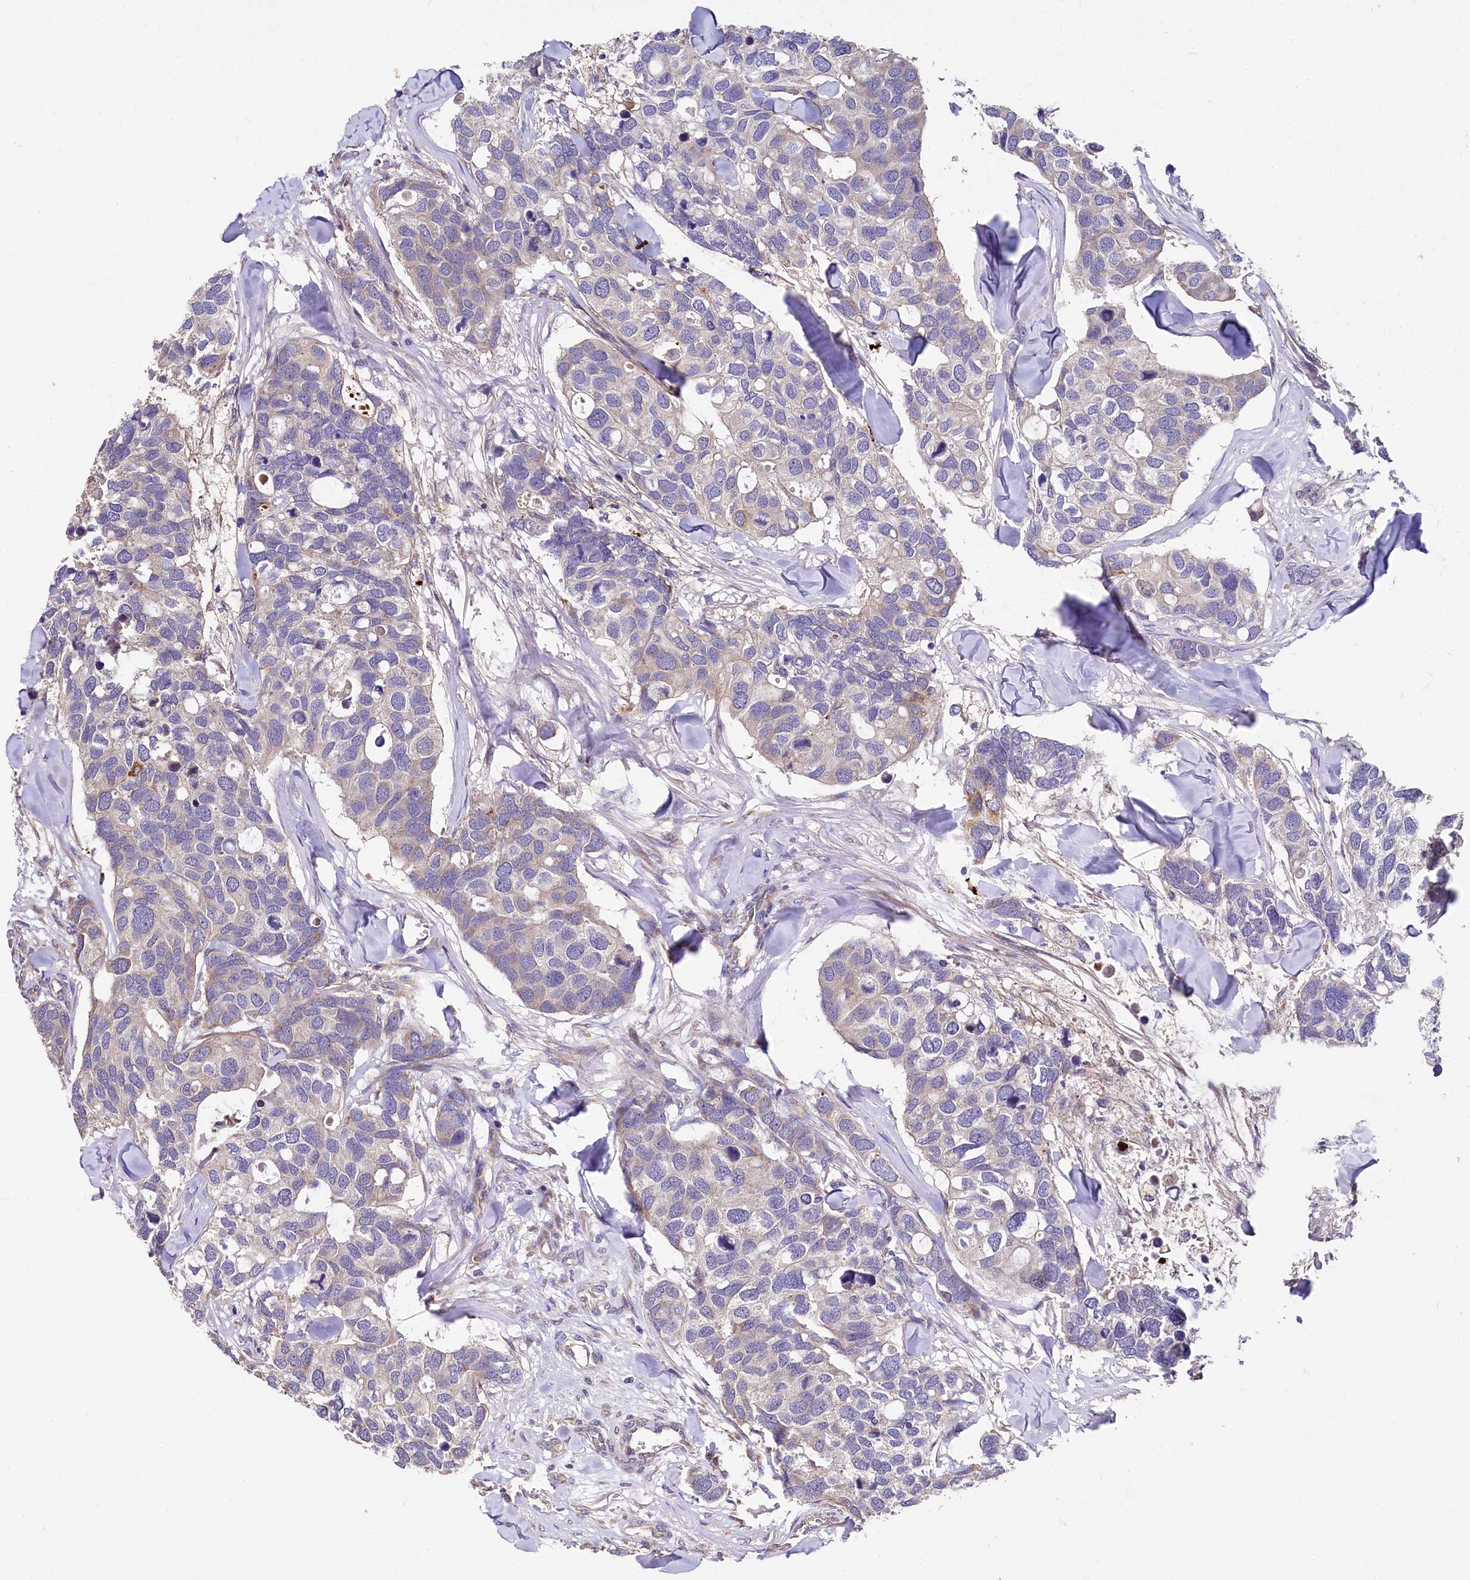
{"staining": {"intensity": "moderate", "quantity": "25%-75%", "location": "cytoplasmic/membranous"}, "tissue": "breast cancer", "cell_type": "Tumor cells", "image_type": "cancer", "snomed": [{"axis": "morphology", "description": "Duct carcinoma"}, {"axis": "topography", "description": "Breast"}], "caption": "IHC of breast cancer (infiltrating ductal carcinoma) displays medium levels of moderate cytoplasmic/membranous staining in approximately 25%-75% of tumor cells.", "gene": "SPRYD3", "patient": {"sex": "female", "age": 83}}